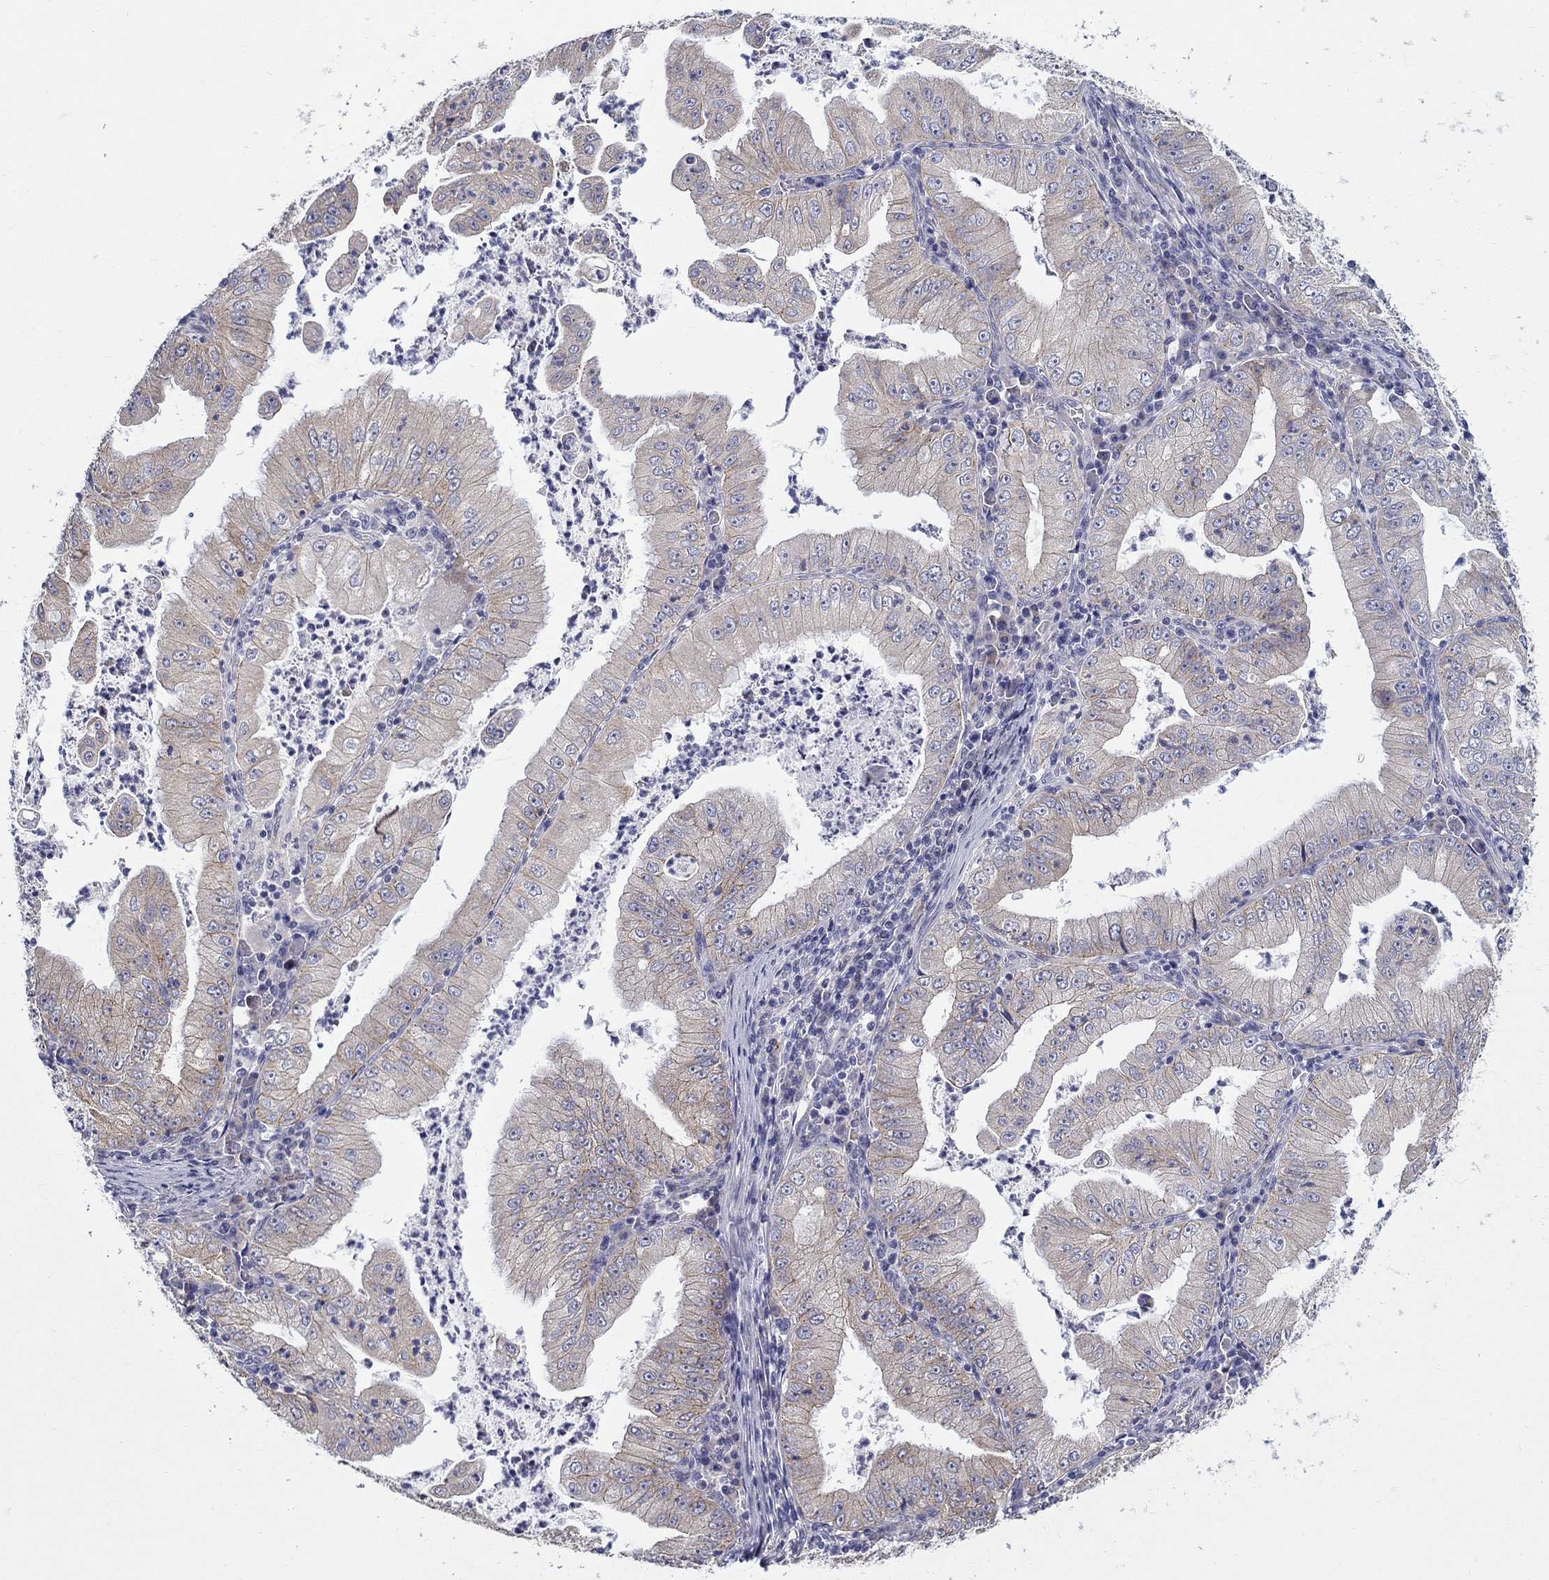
{"staining": {"intensity": "negative", "quantity": "none", "location": "none"}, "tissue": "stomach cancer", "cell_type": "Tumor cells", "image_type": "cancer", "snomed": [{"axis": "morphology", "description": "Adenocarcinoma, NOS"}, {"axis": "topography", "description": "Stomach"}], "caption": "Stomach cancer (adenocarcinoma) was stained to show a protein in brown. There is no significant staining in tumor cells. The staining is performed using DAB brown chromogen with nuclei counter-stained in using hematoxylin.", "gene": "QRFPR", "patient": {"sex": "male", "age": 76}}